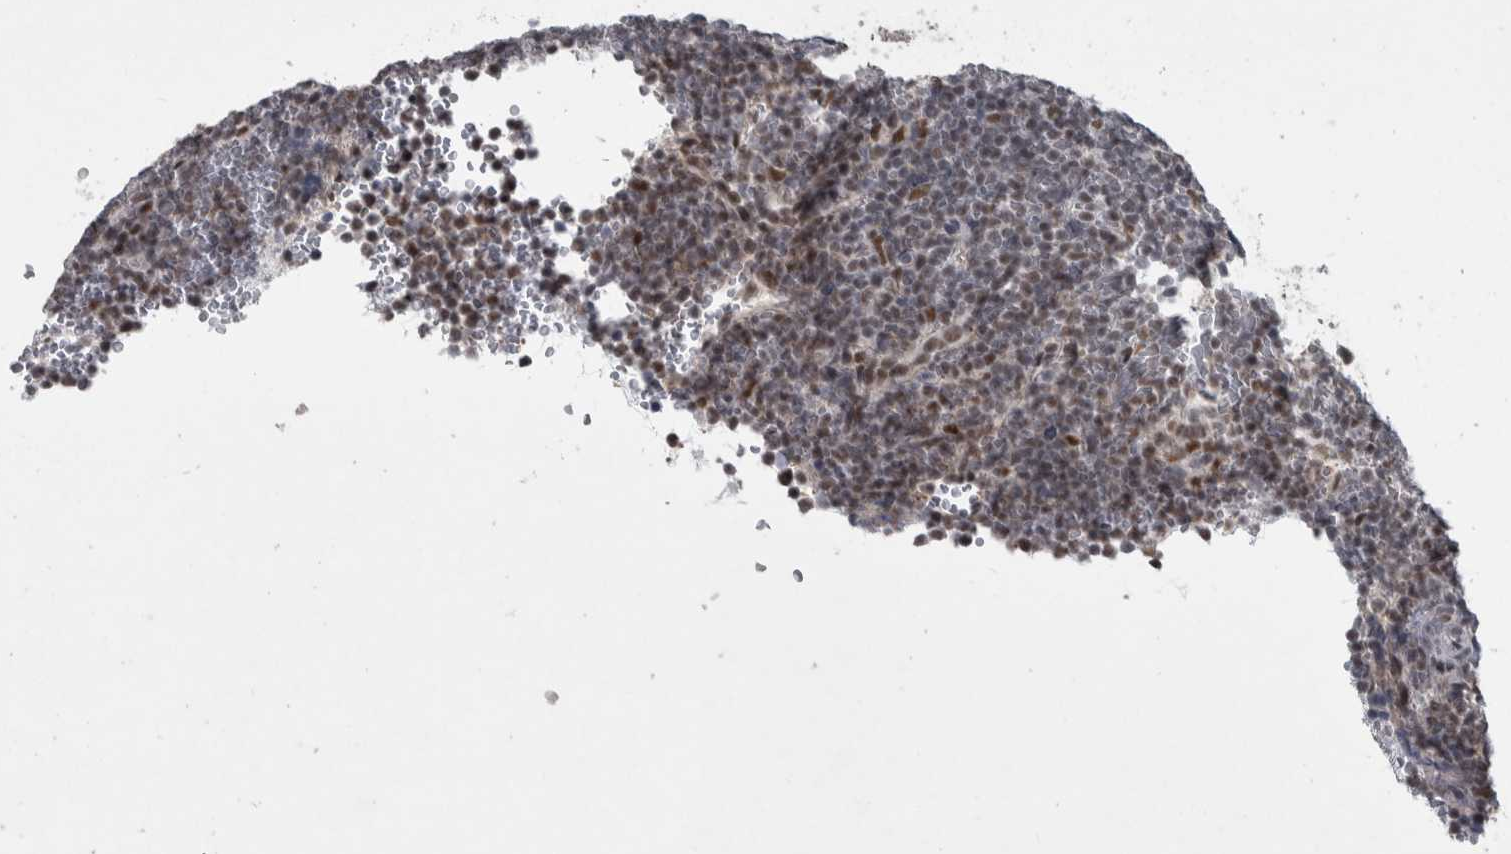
{"staining": {"intensity": "moderate", "quantity": ">75%", "location": "nuclear"}, "tissue": "lymphoma", "cell_type": "Tumor cells", "image_type": "cancer", "snomed": [{"axis": "morphology", "description": "Malignant lymphoma, non-Hodgkin's type, Low grade"}, {"axis": "topography", "description": "Spleen"}], "caption": "There is medium levels of moderate nuclear positivity in tumor cells of low-grade malignant lymphoma, non-Hodgkin's type, as demonstrated by immunohistochemical staining (brown color).", "gene": "DDX42", "patient": {"sex": "female", "age": 77}}